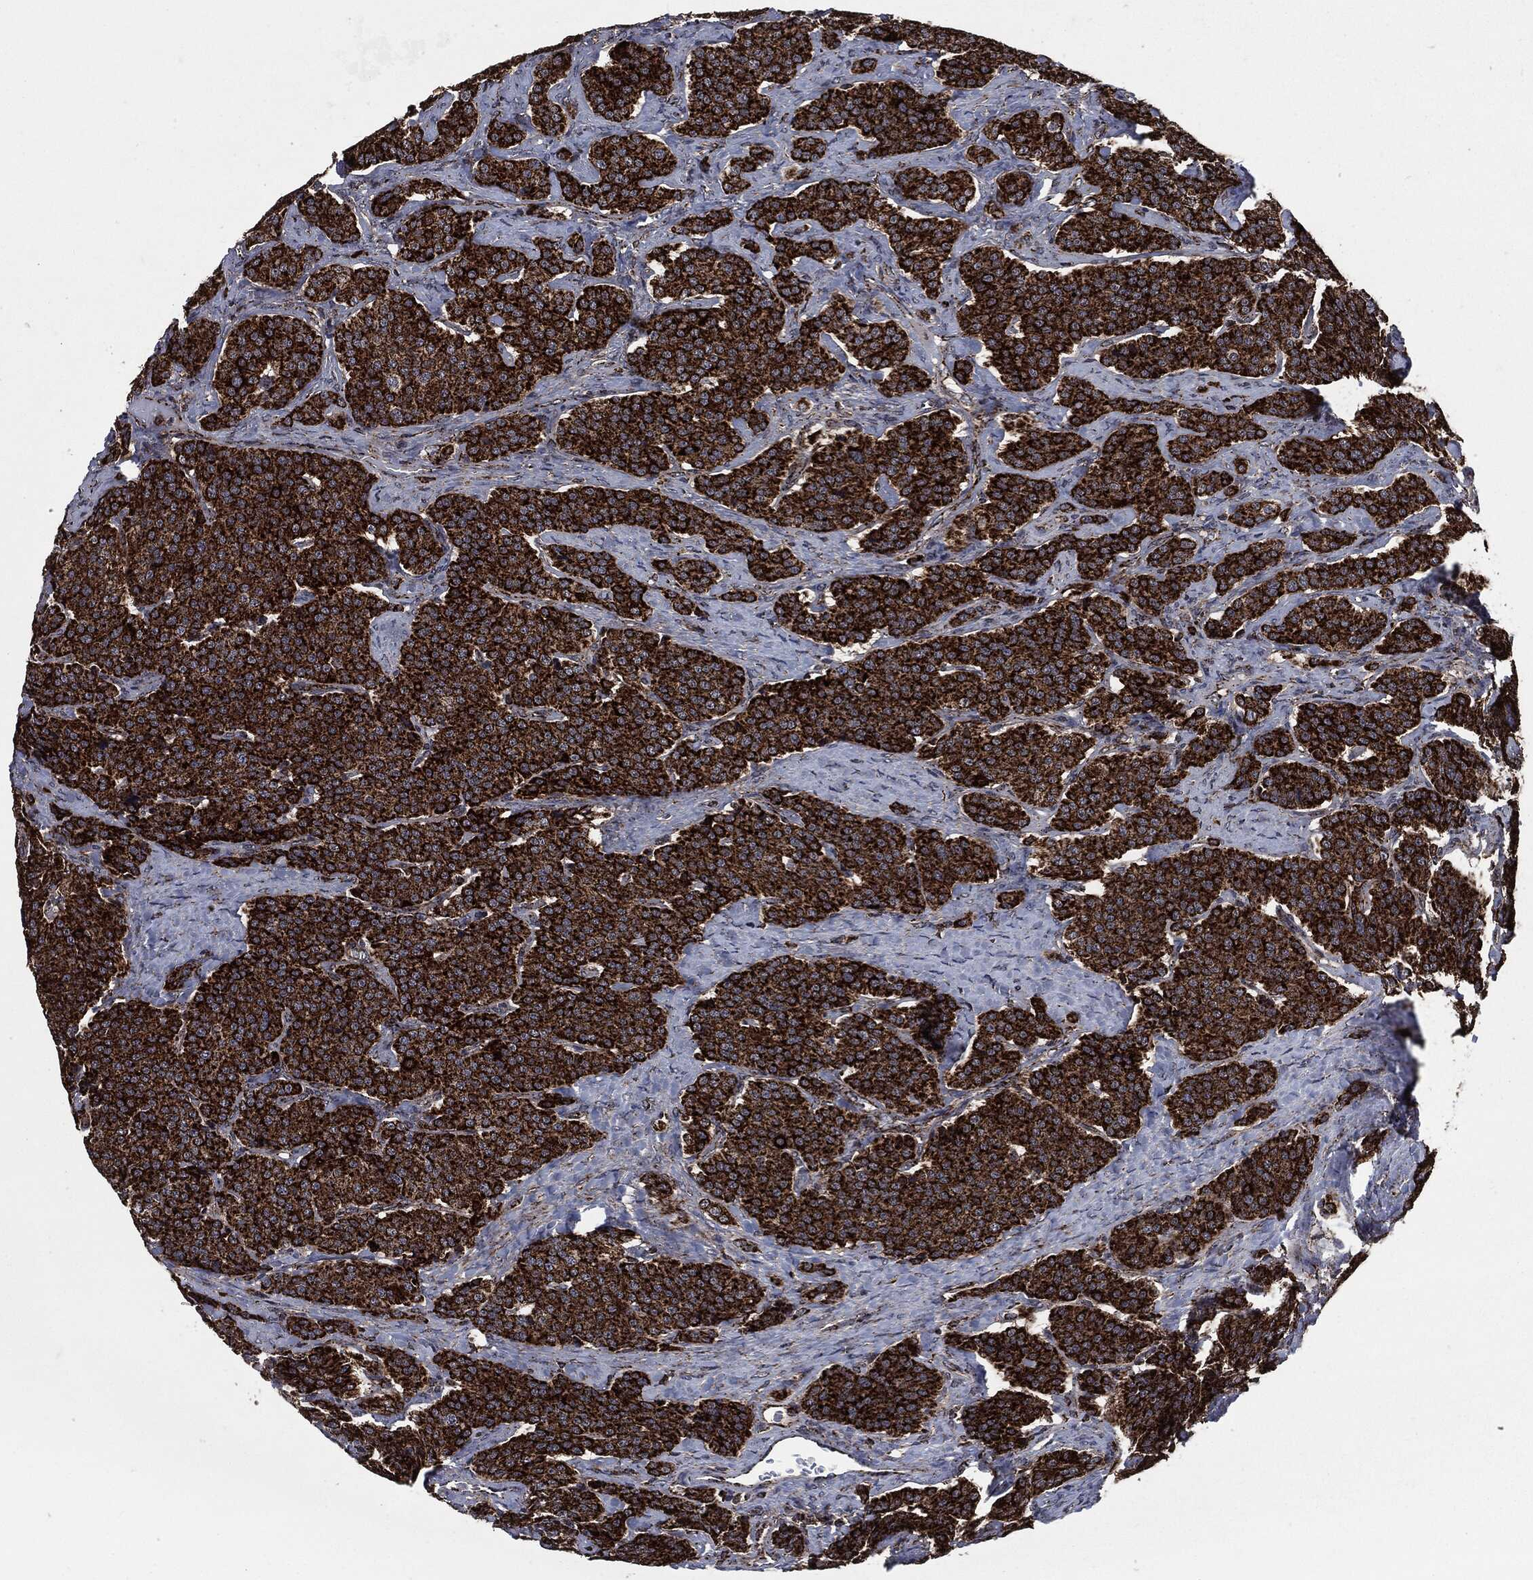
{"staining": {"intensity": "strong", "quantity": ">75%", "location": "cytoplasmic/membranous"}, "tissue": "carcinoid", "cell_type": "Tumor cells", "image_type": "cancer", "snomed": [{"axis": "morphology", "description": "Carcinoid, malignant, NOS"}, {"axis": "topography", "description": "Small intestine"}], "caption": "IHC photomicrograph of neoplastic tissue: human carcinoid stained using IHC exhibits high levels of strong protein expression localized specifically in the cytoplasmic/membranous of tumor cells, appearing as a cytoplasmic/membranous brown color.", "gene": "FH", "patient": {"sex": "female", "age": 58}}